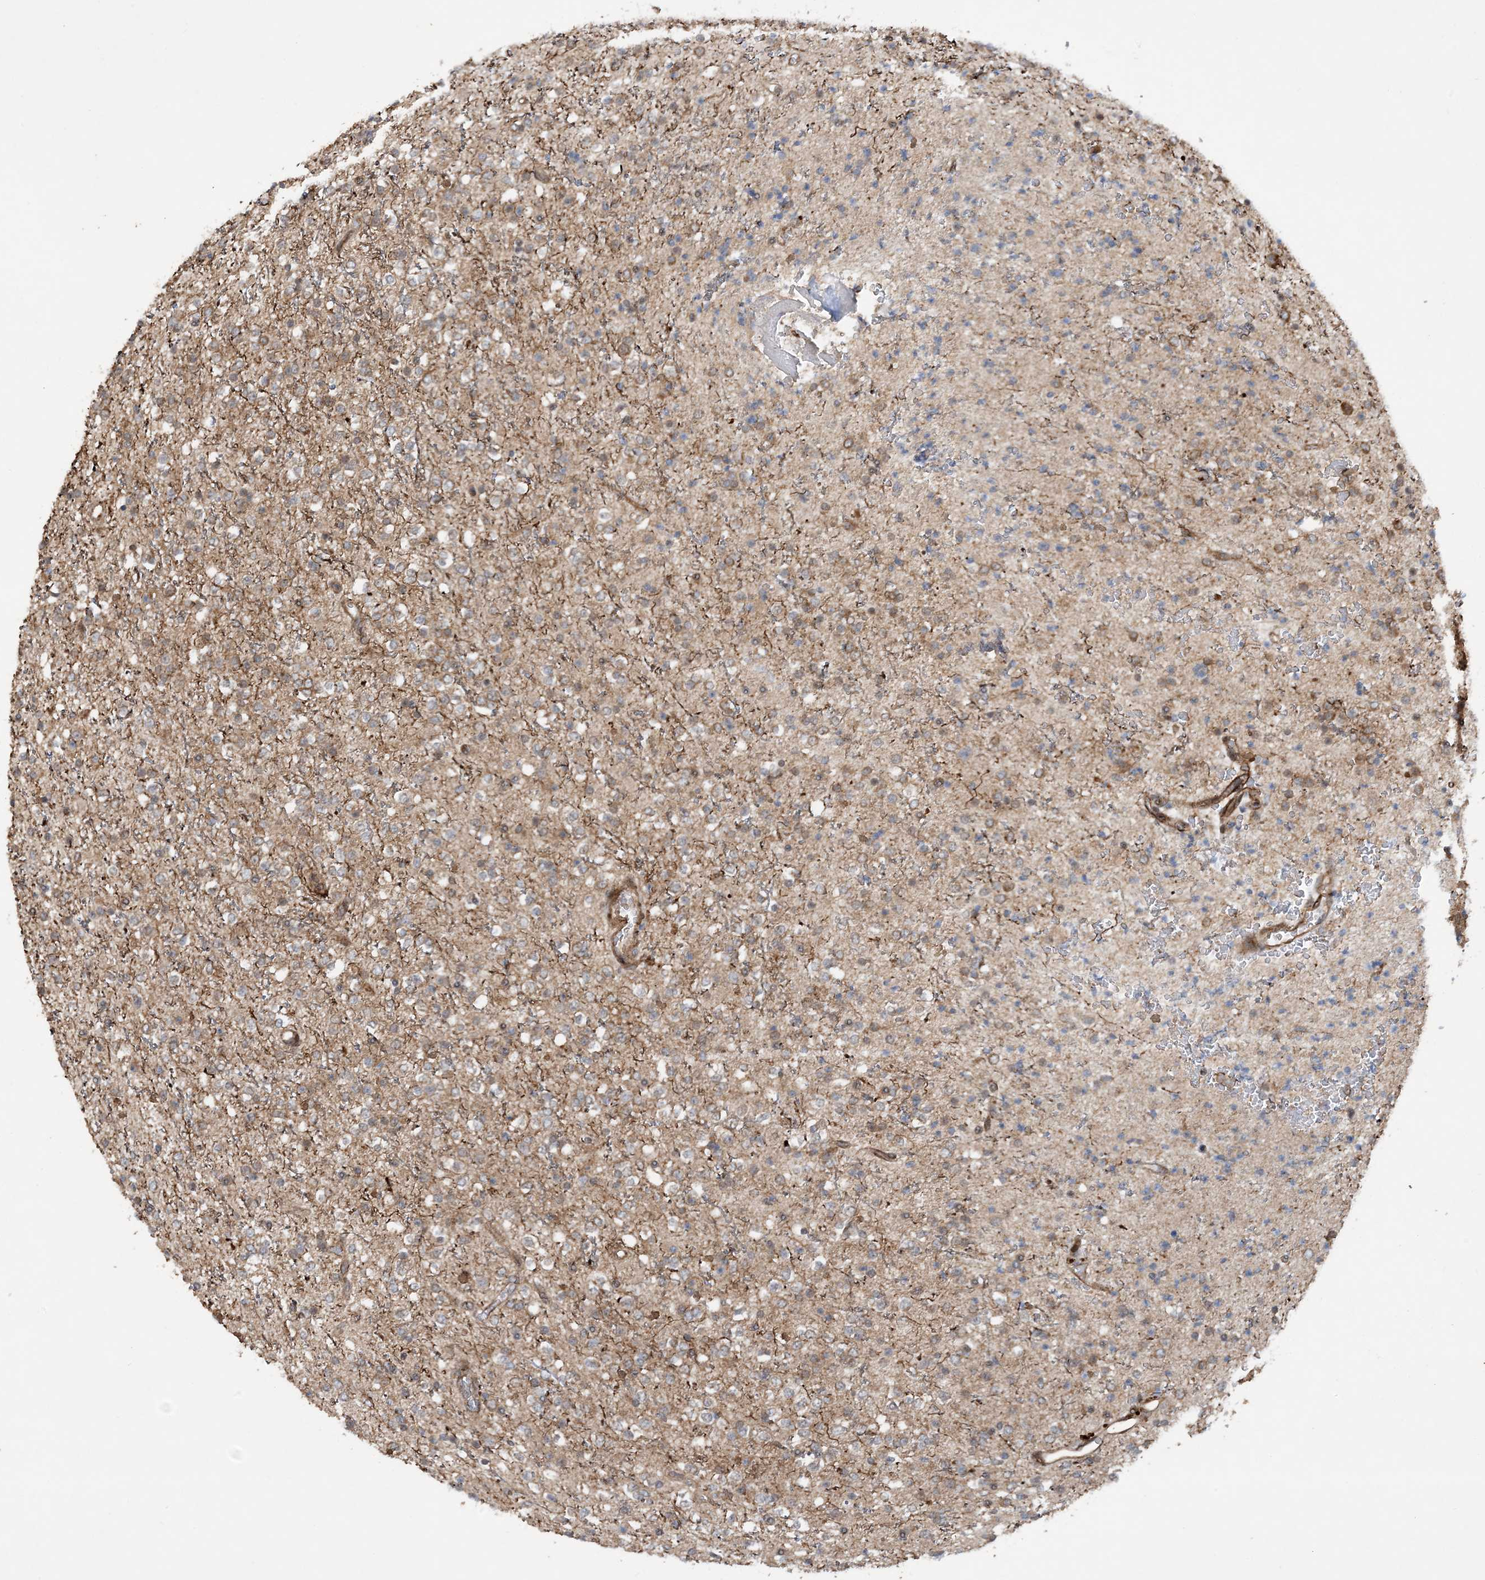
{"staining": {"intensity": "moderate", "quantity": "25%-75%", "location": "cytoplasmic/membranous"}, "tissue": "glioma", "cell_type": "Tumor cells", "image_type": "cancer", "snomed": [{"axis": "morphology", "description": "Glioma, malignant, High grade"}, {"axis": "topography", "description": "Brain"}], "caption": "DAB immunohistochemical staining of glioma displays moderate cytoplasmic/membranous protein positivity in about 25%-75% of tumor cells.", "gene": "HEMK1", "patient": {"sex": "male", "age": 34}}